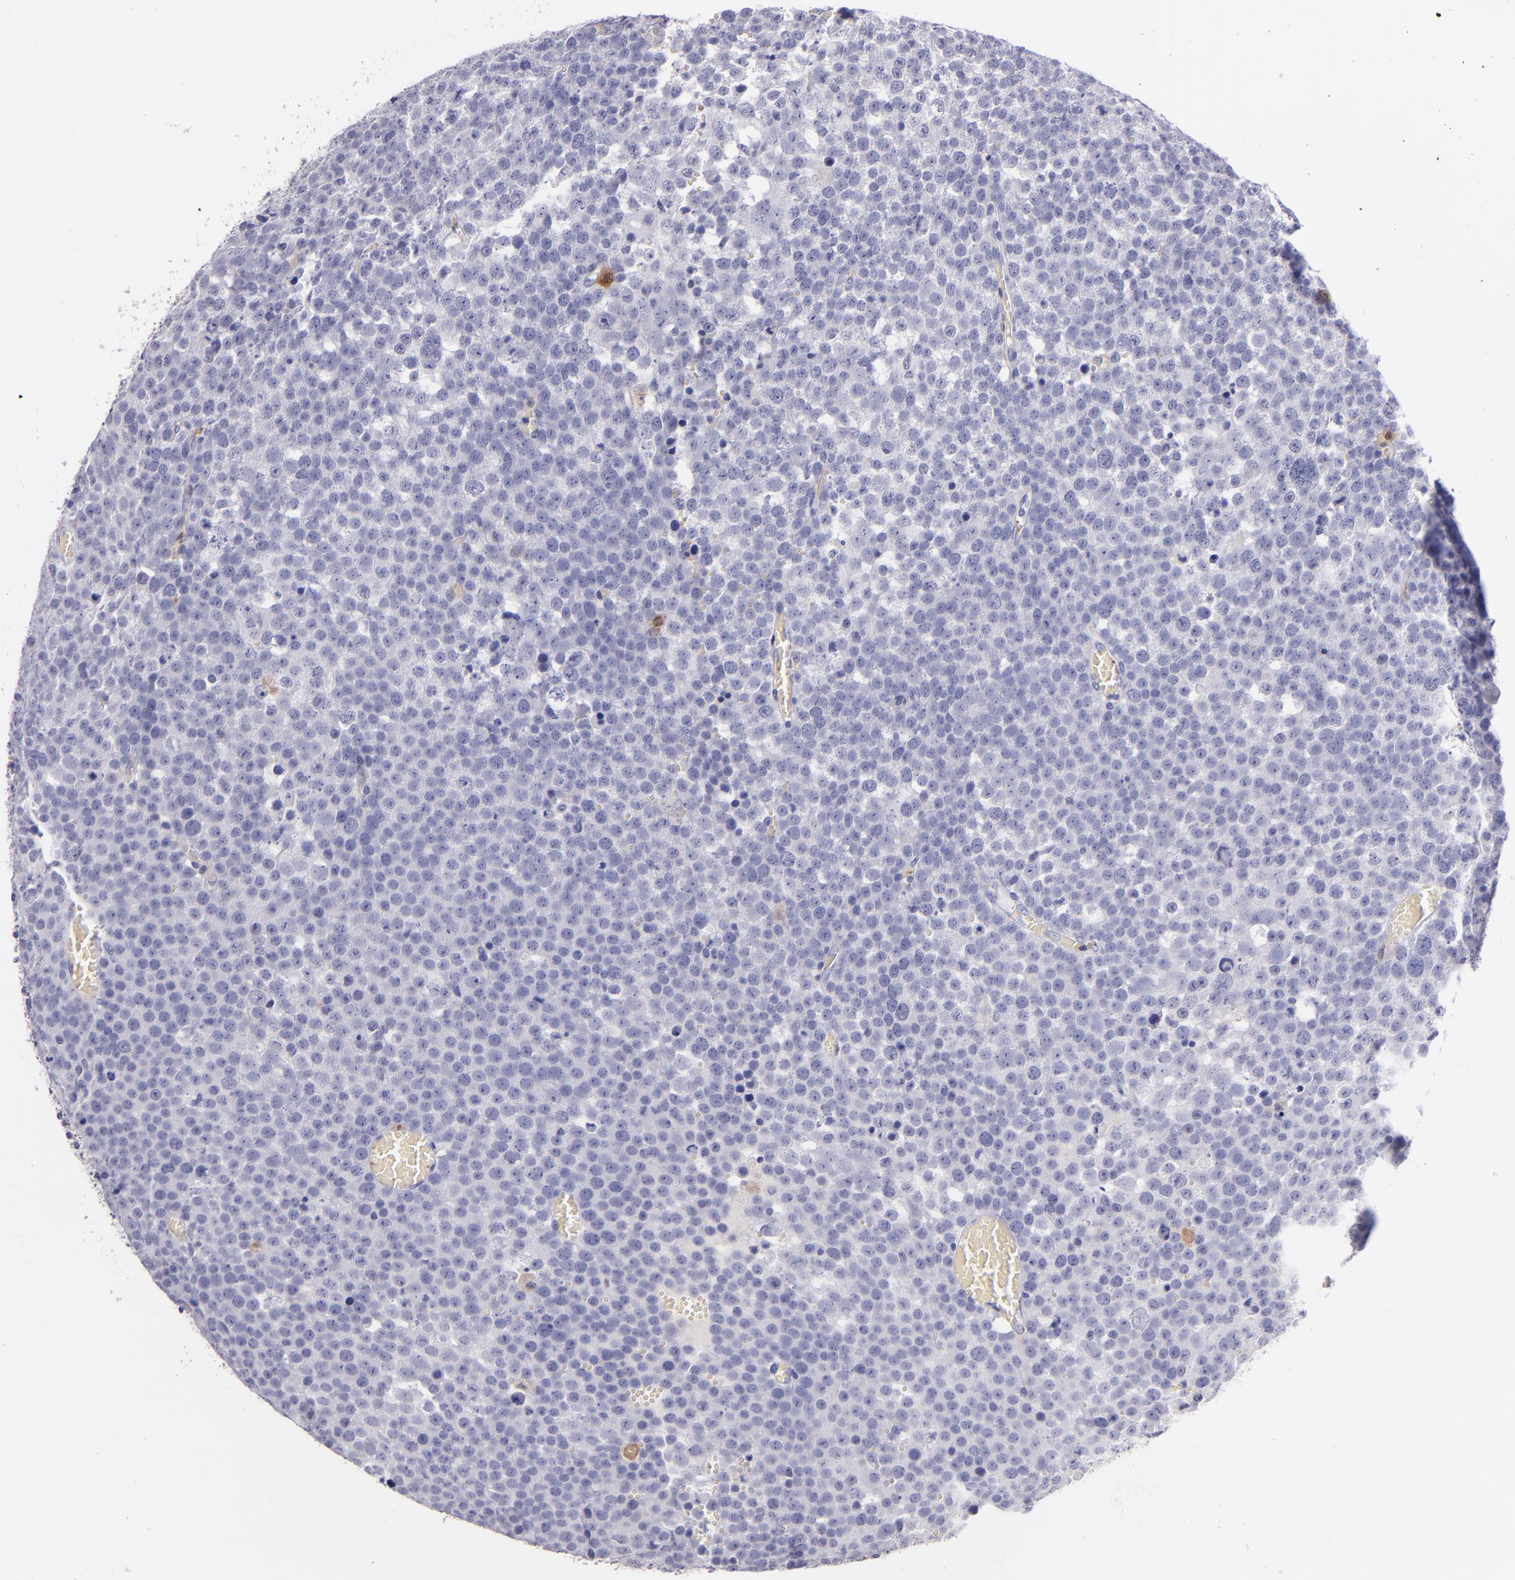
{"staining": {"intensity": "moderate", "quantity": "<25%", "location": "cytoplasmic/membranous"}, "tissue": "testis cancer", "cell_type": "Tumor cells", "image_type": "cancer", "snomed": [{"axis": "morphology", "description": "Seminoma, NOS"}, {"axis": "topography", "description": "Testis"}], "caption": "Moderate cytoplasmic/membranous positivity for a protein is seen in about <25% of tumor cells of seminoma (testis) using immunohistochemistry (IHC).", "gene": "F13A1", "patient": {"sex": "male", "age": 71}}